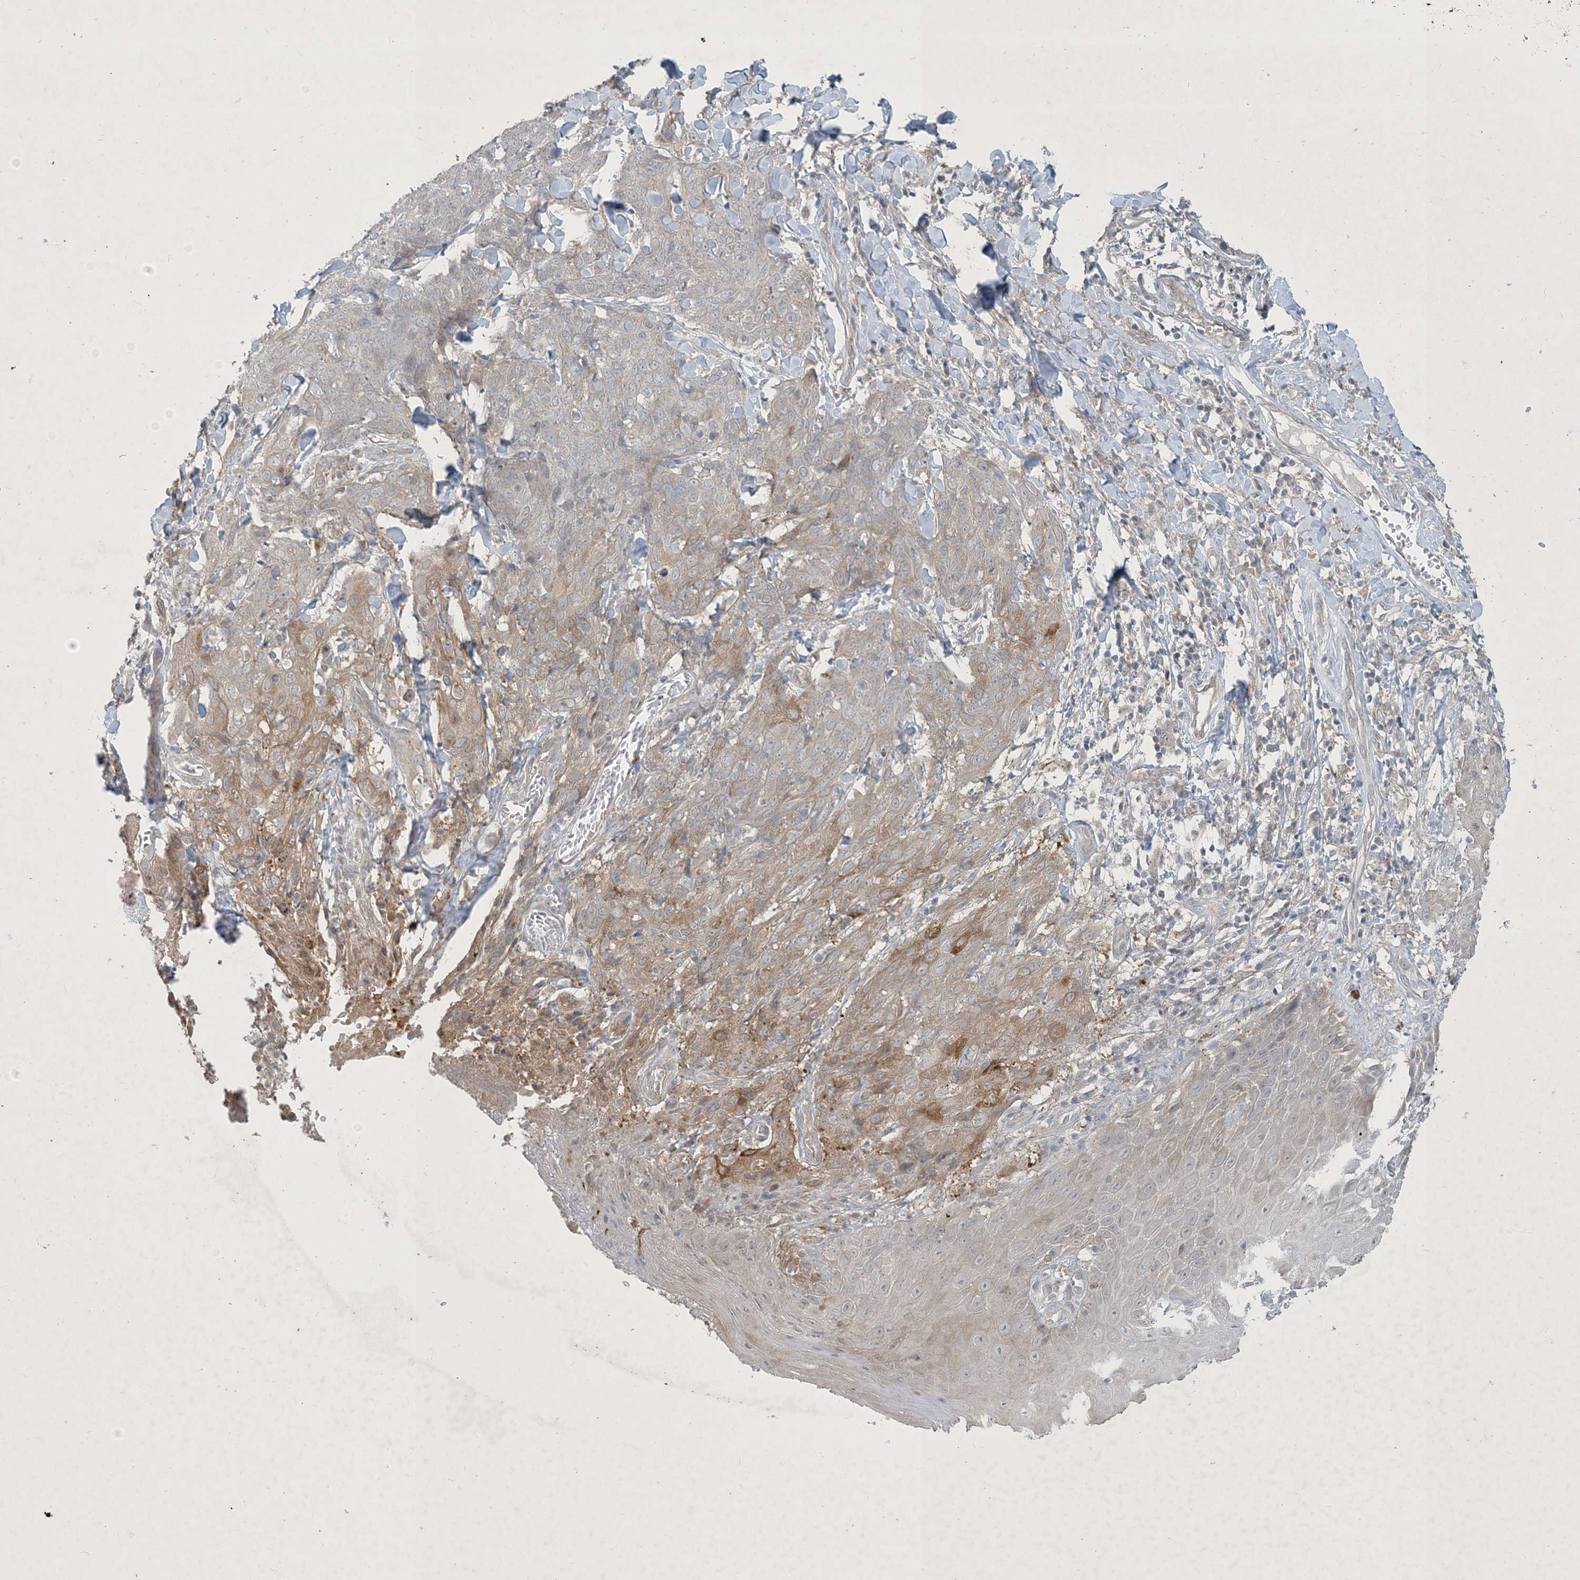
{"staining": {"intensity": "moderate", "quantity": "<25%", "location": "cytoplasmic/membranous"}, "tissue": "skin cancer", "cell_type": "Tumor cells", "image_type": "cancer", "snomed": [{"axis": "morphology", "description": "Squamous cell carcinoma, NOS"}, {"axis": "topography", "description": "Skin"}, {"axis": "topography", "description": "Vulva"}], "caption": "Tumor cells show low levels of moderate cytoplasmic/membranous expression in about <25% of cells in human skin squamous cell carcinoma. (Stains: DAB (3,3'-diaminobenzidine) in brown, nuclei in blue, Microscopy: brightfield microscopy at high magnification).", "gene": "CDS1", "patient": {"sex": "female", "age": 85}}